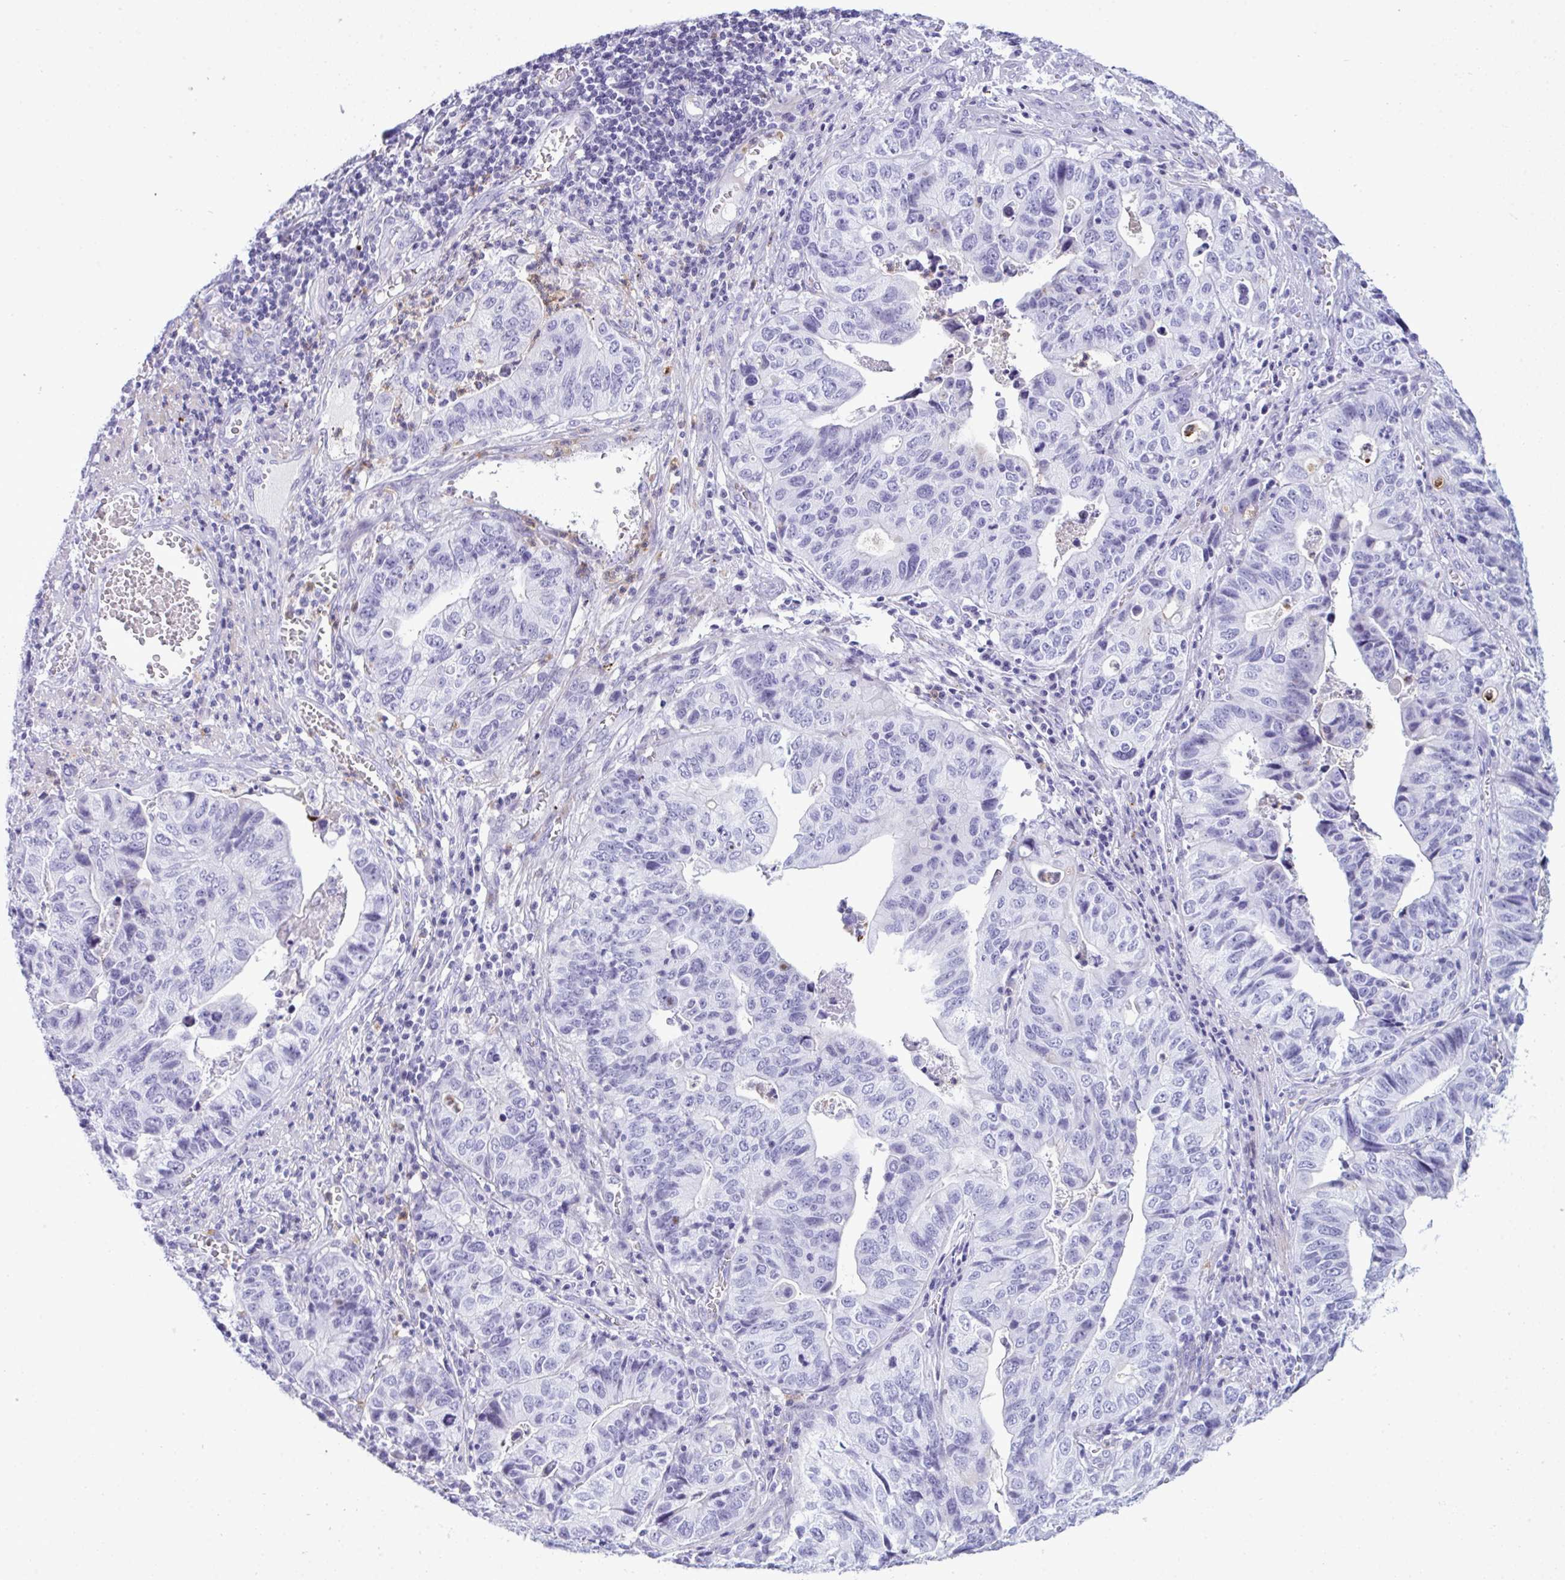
{"staining": {"intensity": "negative", "quantity": "none", "location": "none"}, "tissue": "stomach cancer", "cell_type": "Tumor cells", "image_type": "cancer", "snomed": [{"axis": "morphology", "description": "Adenocarcinoma, NOS"}, {"axis": "topography", "description": "Stomach, upper"}], "caption": "Immunohistochemistry (IHC) of human stomach adenocarcinoma displays no positivity in tumor cells.", "gene": "ARHGAP42", "patient": {"sex": "female", "age": 67}}